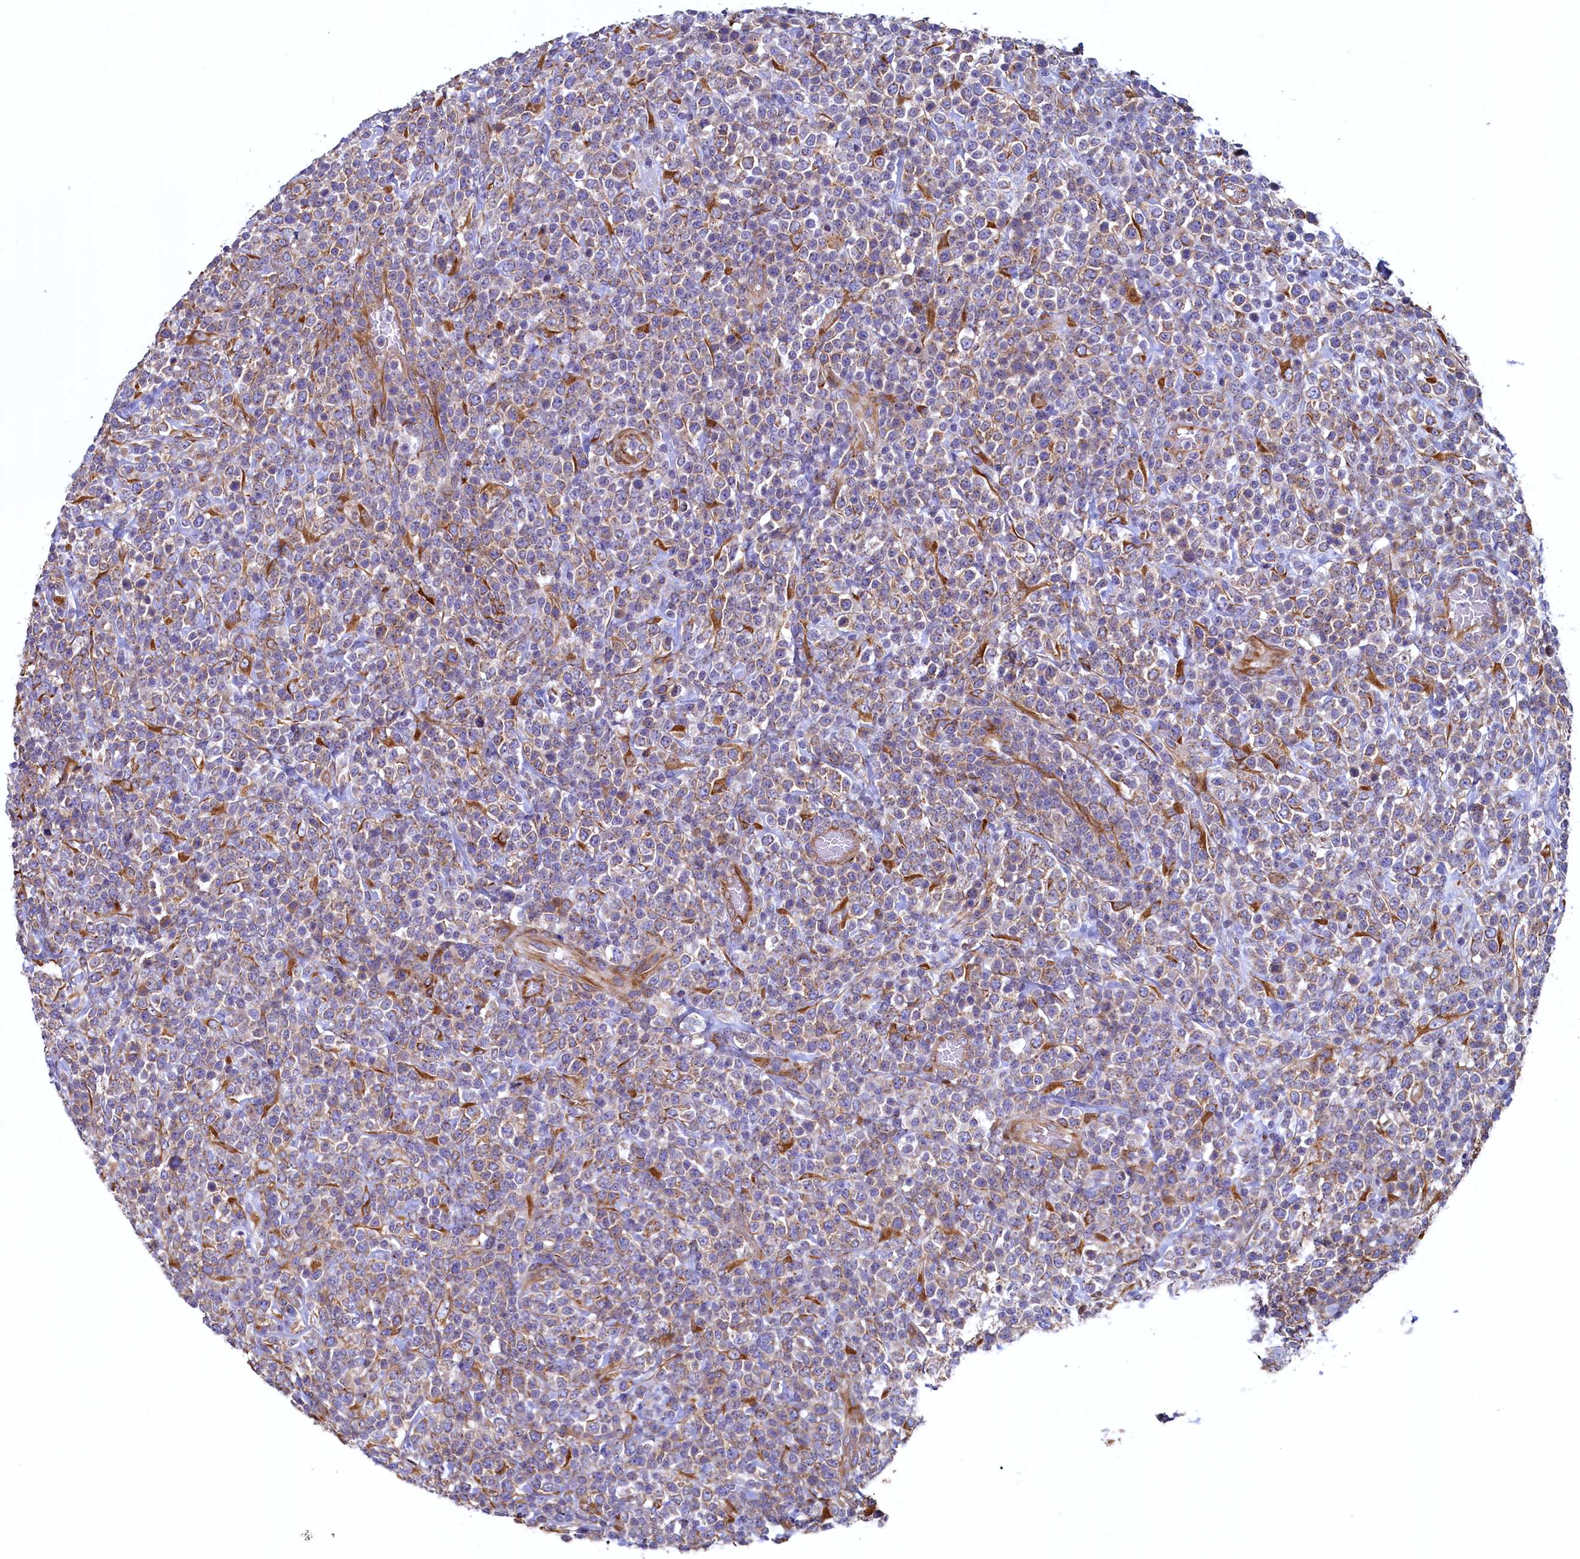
{"staining": {"intensity": "weak", "quantity": "25%-75%", "location": "cytoplasmic/membranous"}, "tissue": "lymphoma", "cell_type": "Tumor cells", "image_type": "cancer", "snomed": [{"axis": "morphology", "description": "Malignant lymphoma, non-Hodgkin's type, High grade"}, {"axis": "topography", "description": "Colon"}], "caption": "IHC of human high-grade malignant lymphoma, non-Hodgkin's type shows low levels of weak cytoplasmic/membranous positivity in approximately 25%-75% of tumor cells.", "gene": "LRRC57", "patient": {"sex": "female", "age": 53}}